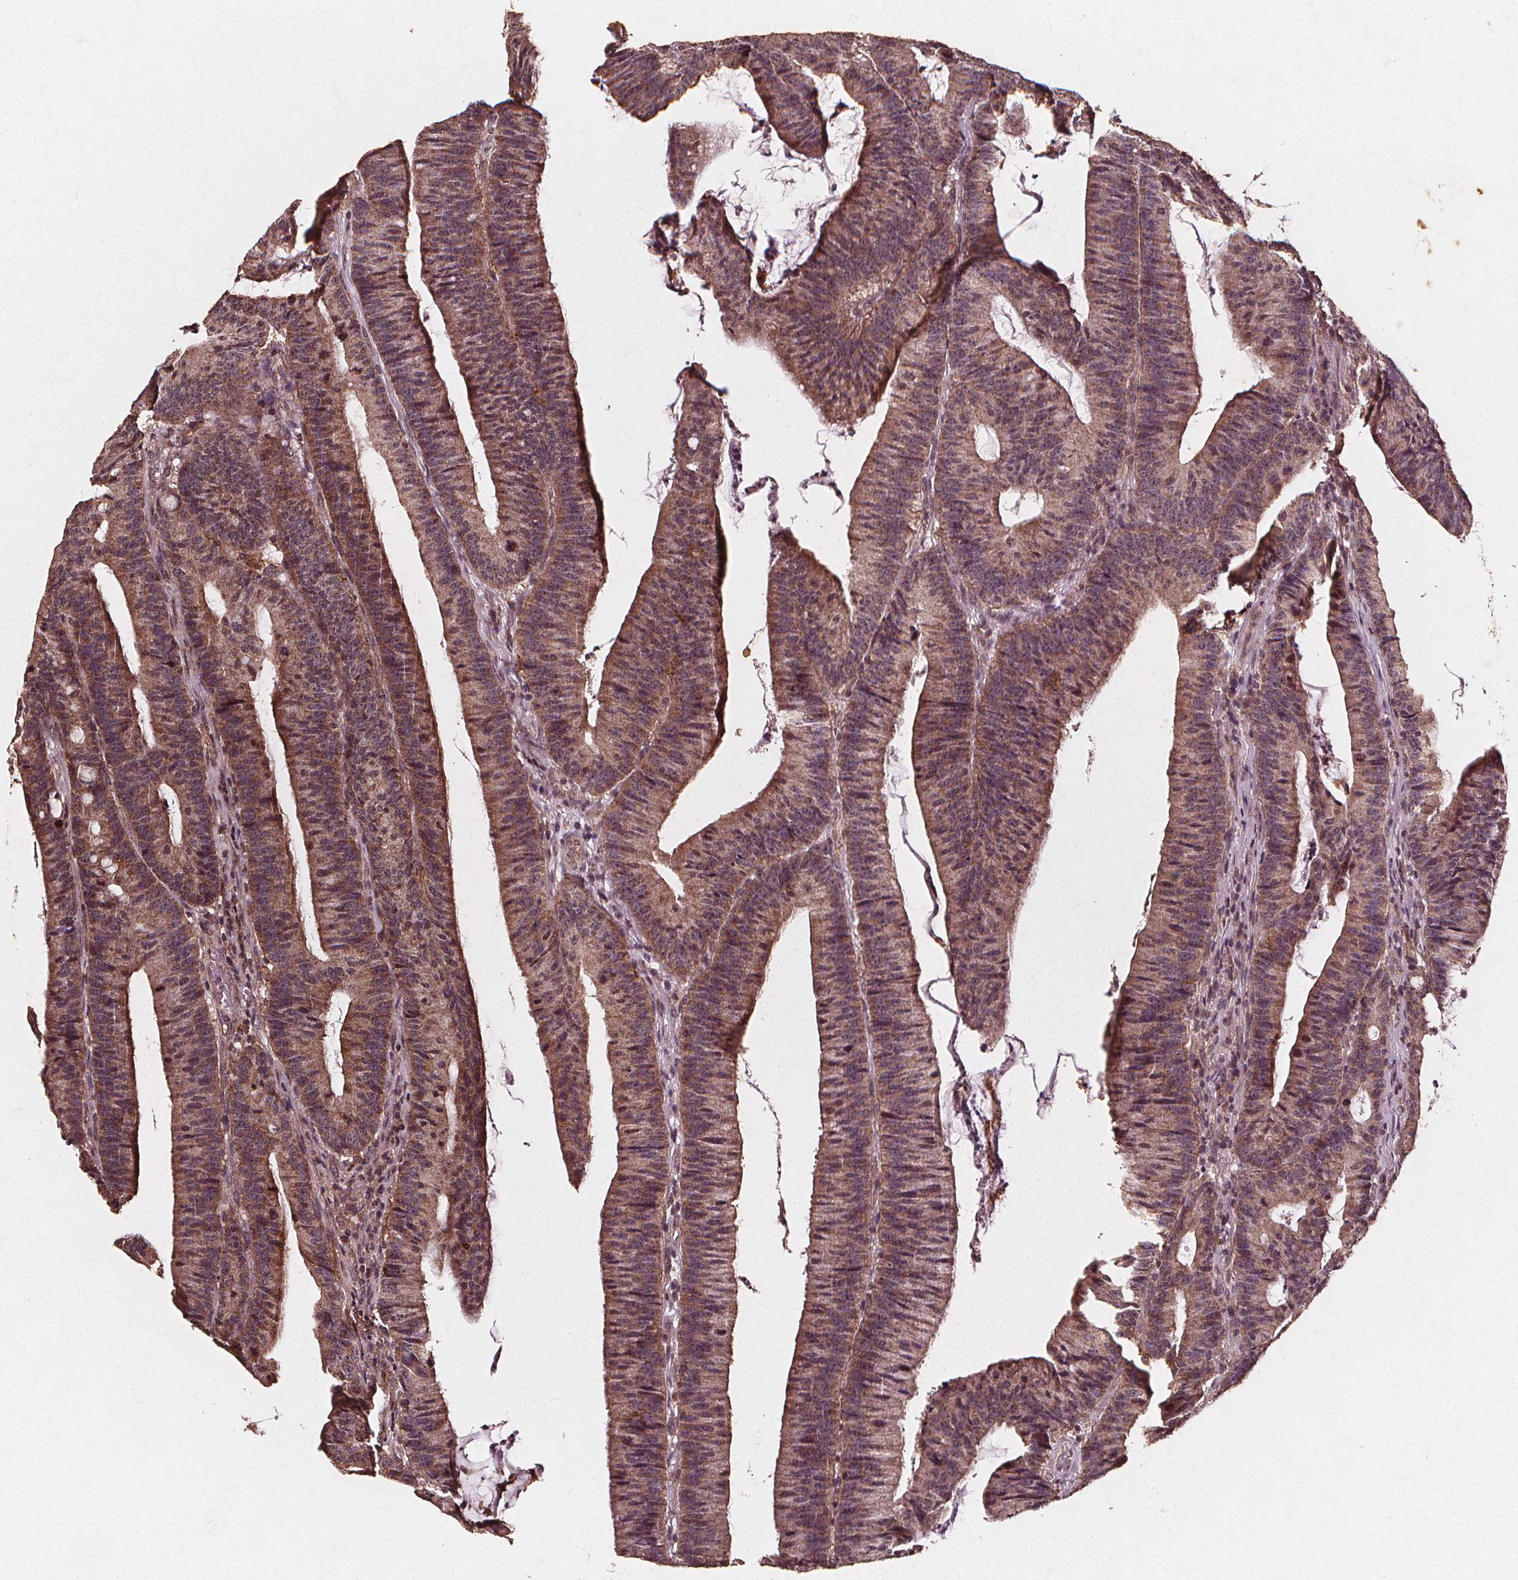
{"staining": {"intensity": "moderate", "quantity": ">75%", "location": "cytoplasmic/membranous"}, "tissue": "colorectal cancer", "cell_type": "Tumor cells", "image_type": "cancer", "snomed": [{"axis": "morphology", "description": "Adenocarcinoma, NOS"}, {"axis": "topography", "description": "Colon"}], "caption": "Adenocarcinoma (colorectal) stained for a protein displays moderate cytoplasmic/membranous positivity in tumor cells. (DAB = brown stain, brightfield microscopy at high magnification).", "gene": "ABCA1", "patient": {"sex": "female", "age": 78}}